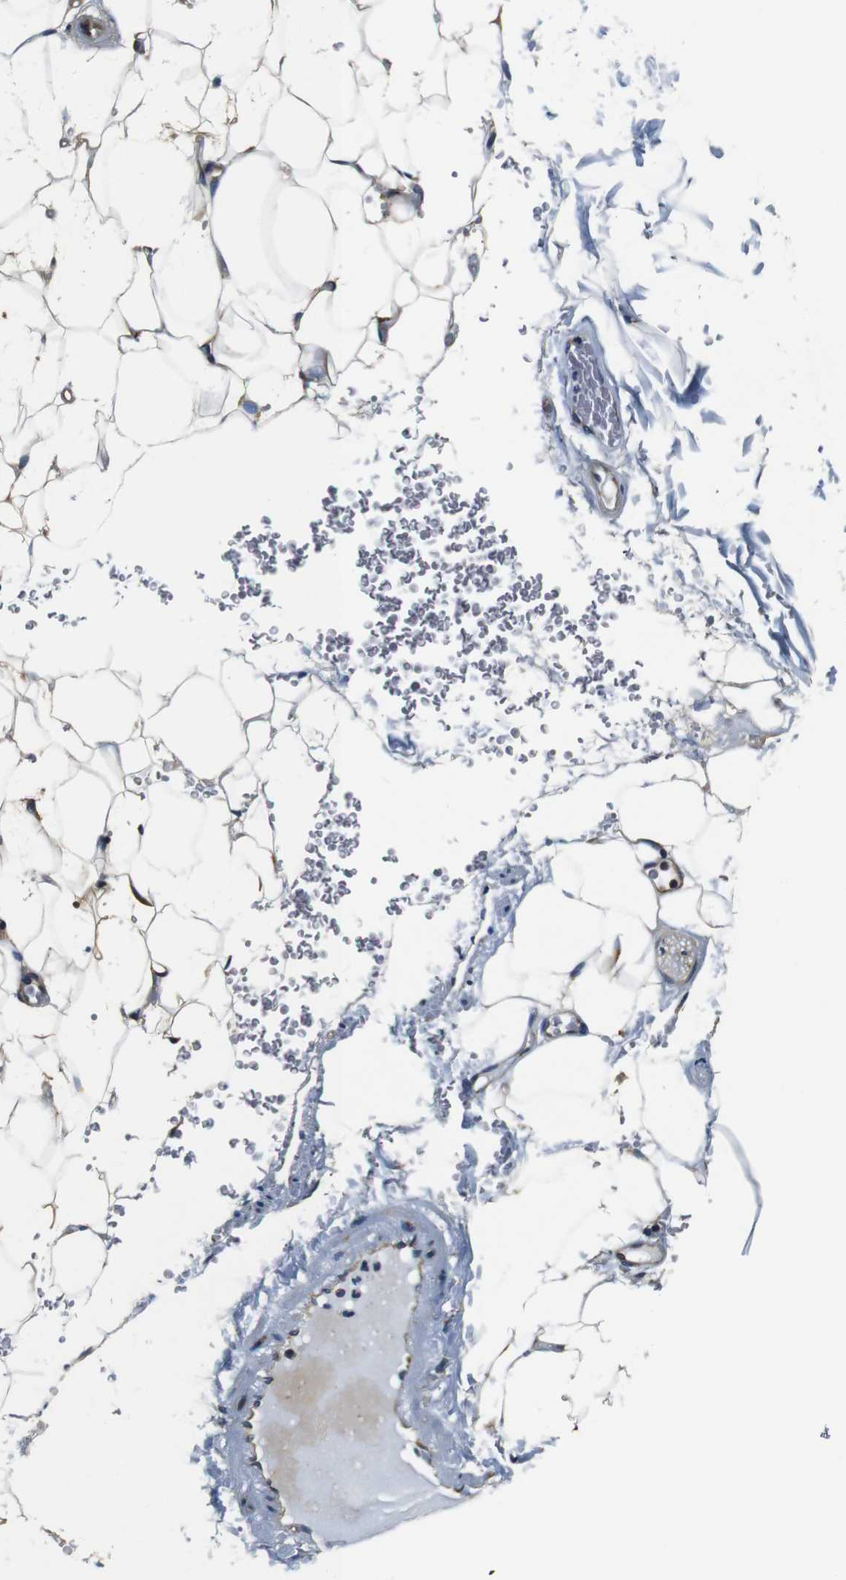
{"staining": {"intensity": "weak", "quantity": ">75%", "location": "cytoplasmic/membranous"}, "tissue": "adipose tissue", "cell_type": "Adipocytes", "image_type": "normal", "snomed": [{"axis": "morphology", "description": "Normal tissue, NOS"}, {"axis": "topography", "description": "Peripheral nerve tissue"}], "caption": "The micrograph reveals staining of normal adipose tissue, revealing weak cytoplasmic/membranous protein staining (brown color) within adipocytes. Nuclei are stained in blue.", "gene": "COL1A1", "patient": {"sex": "male", "age": 70}}